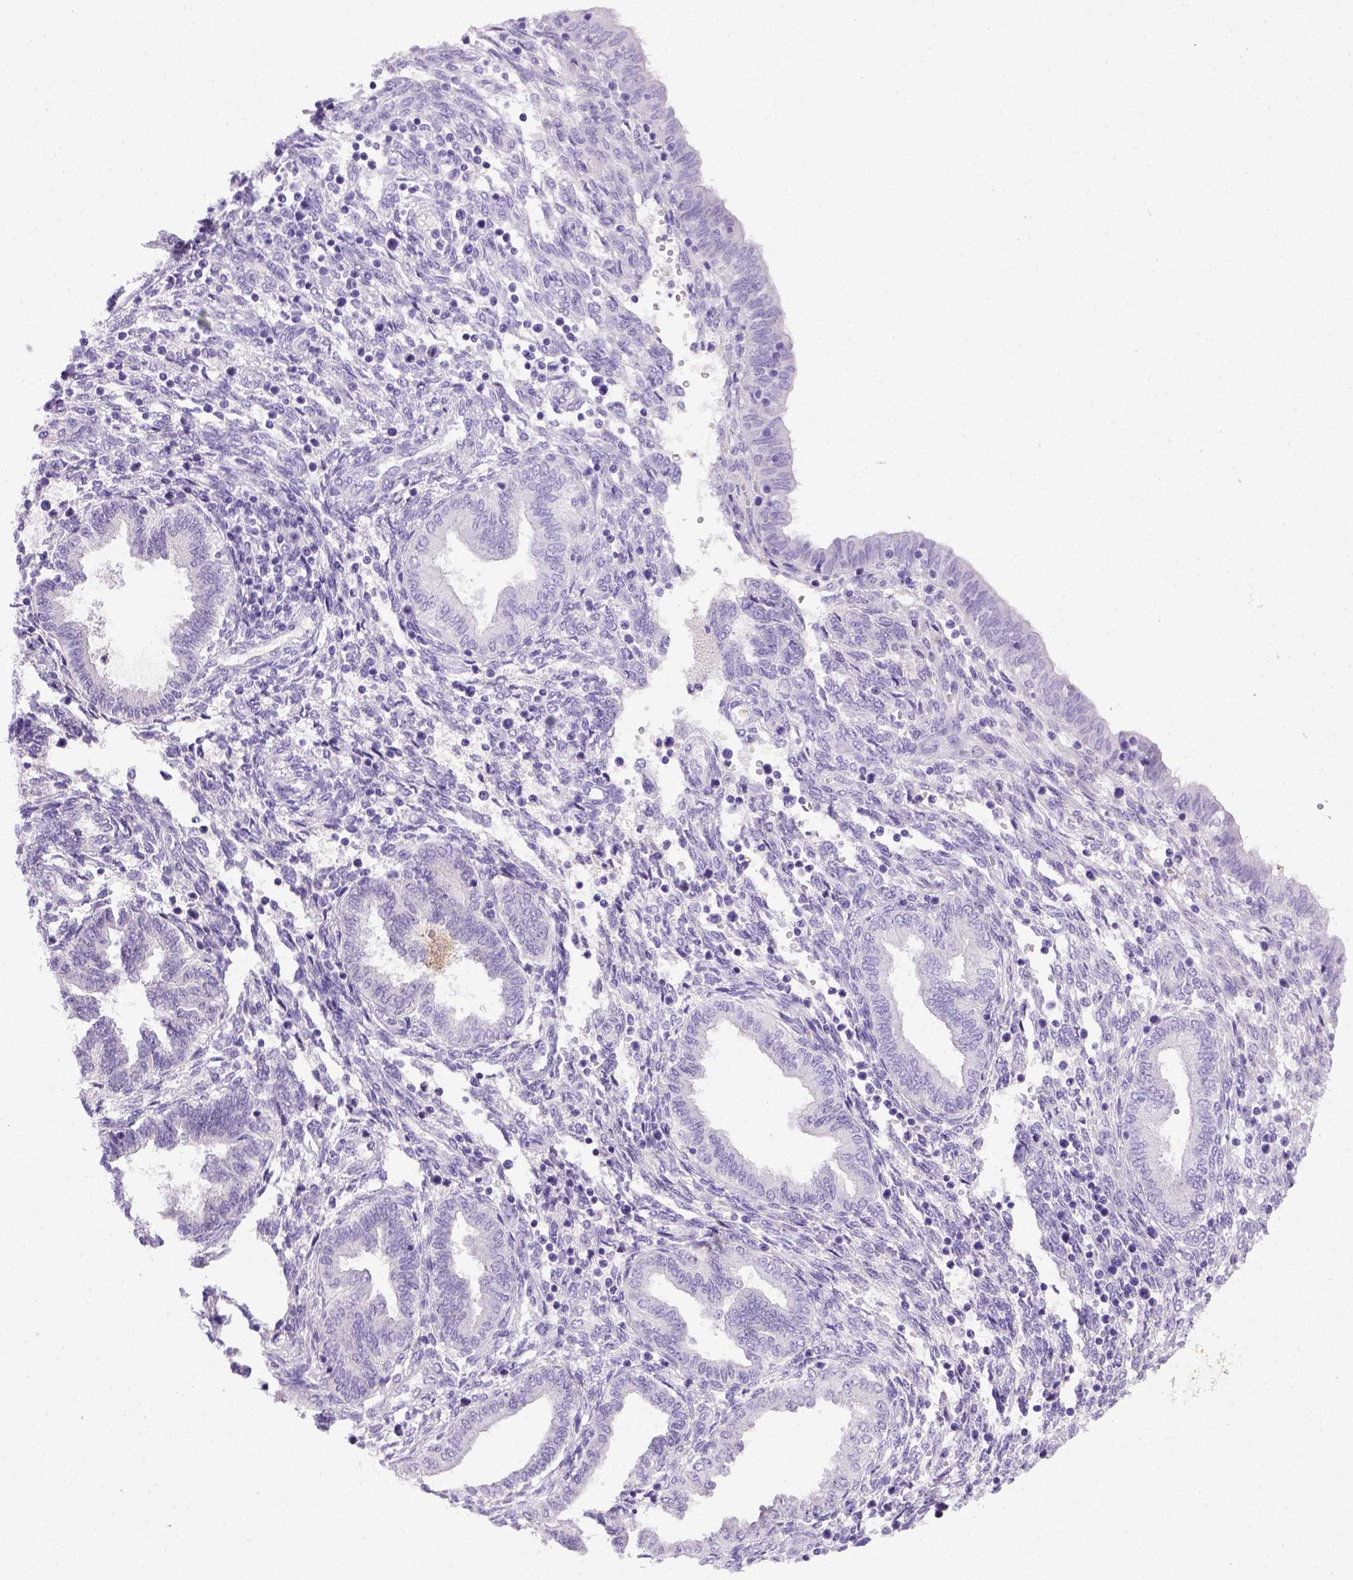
{"staining": {"intensity": "negative", "quantity": "none", "location": "none"}, "tissue": "endometrium", "cell_type": "Cells in endometrial stroma", "image_type": "normal", "snomed": [{"axis": "morphology", "description": "Normal tissue, NOS"}, {"axis": "topography", "description": "Endometrium"}], "caption": "Micrograph shows no protein staining in cells in endometrial stroma of normal endometrium. (DAB (3,3'-diaminobenzidine) immunohistochemistry with hematoxylin counter stain).", "gene": "ITIH4", "patient": {"sex": "female", "age": 42}}